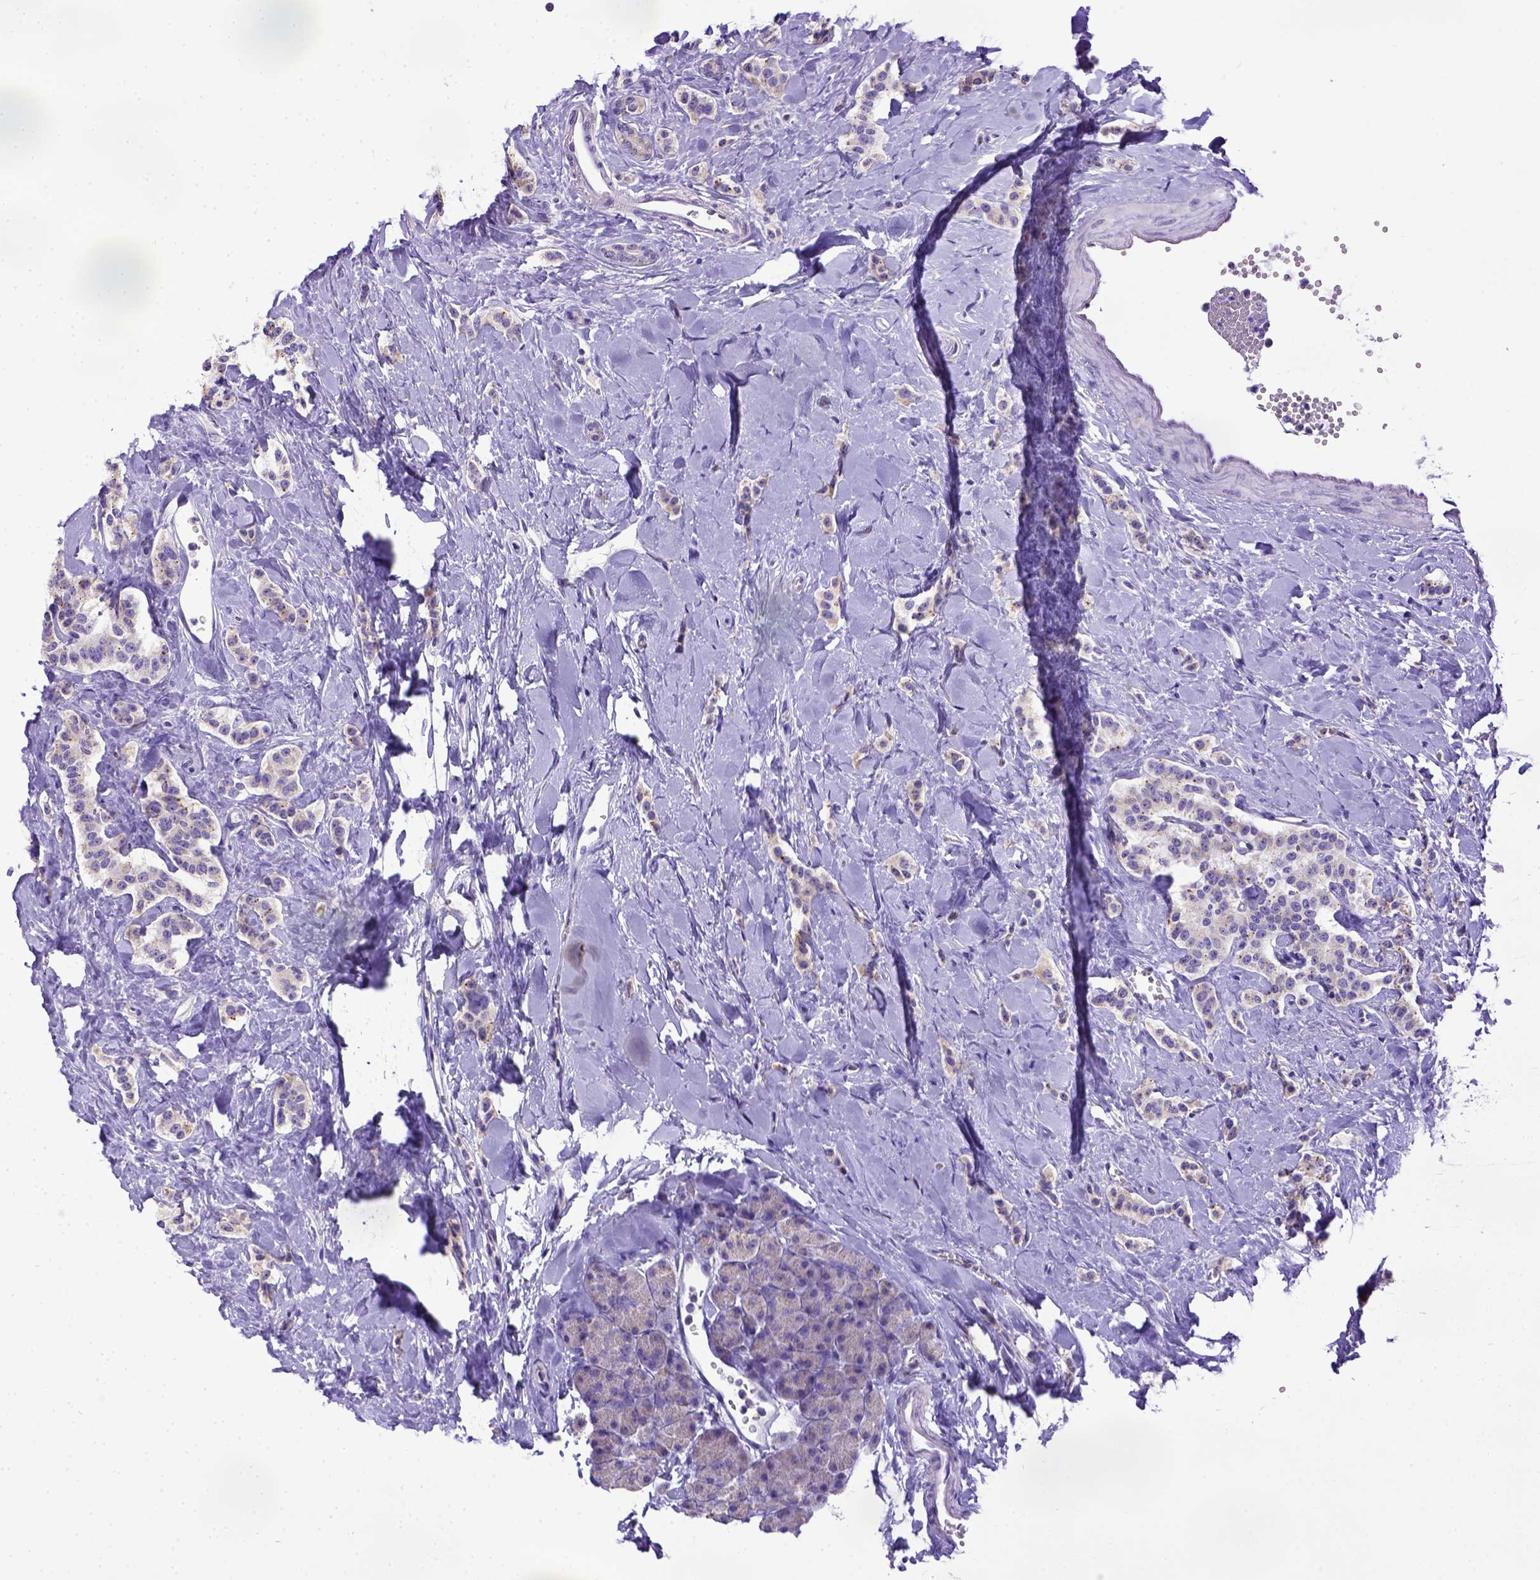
{"staining": {"intensity": "negative", "quantity": "none", "location": "none"}, "tissue": "carcinoid", "cell_type": "Tumor cells", "image_type": "cancer", "snomed": [{"axis": "morphology", "description": "Normal tissue, NOS"}, {"axis": "morphology", "description": "Carcinoid, malignant, NOS"}, {"axis": "topography", "description": "Pancreas"}], "caption": "IHC micrograph of human carcinoid stained for a protein (brown), which reveals no expression in tumor cells.", "gene": "SPEF1", "patient": {"sex": "male", "age": 36}}